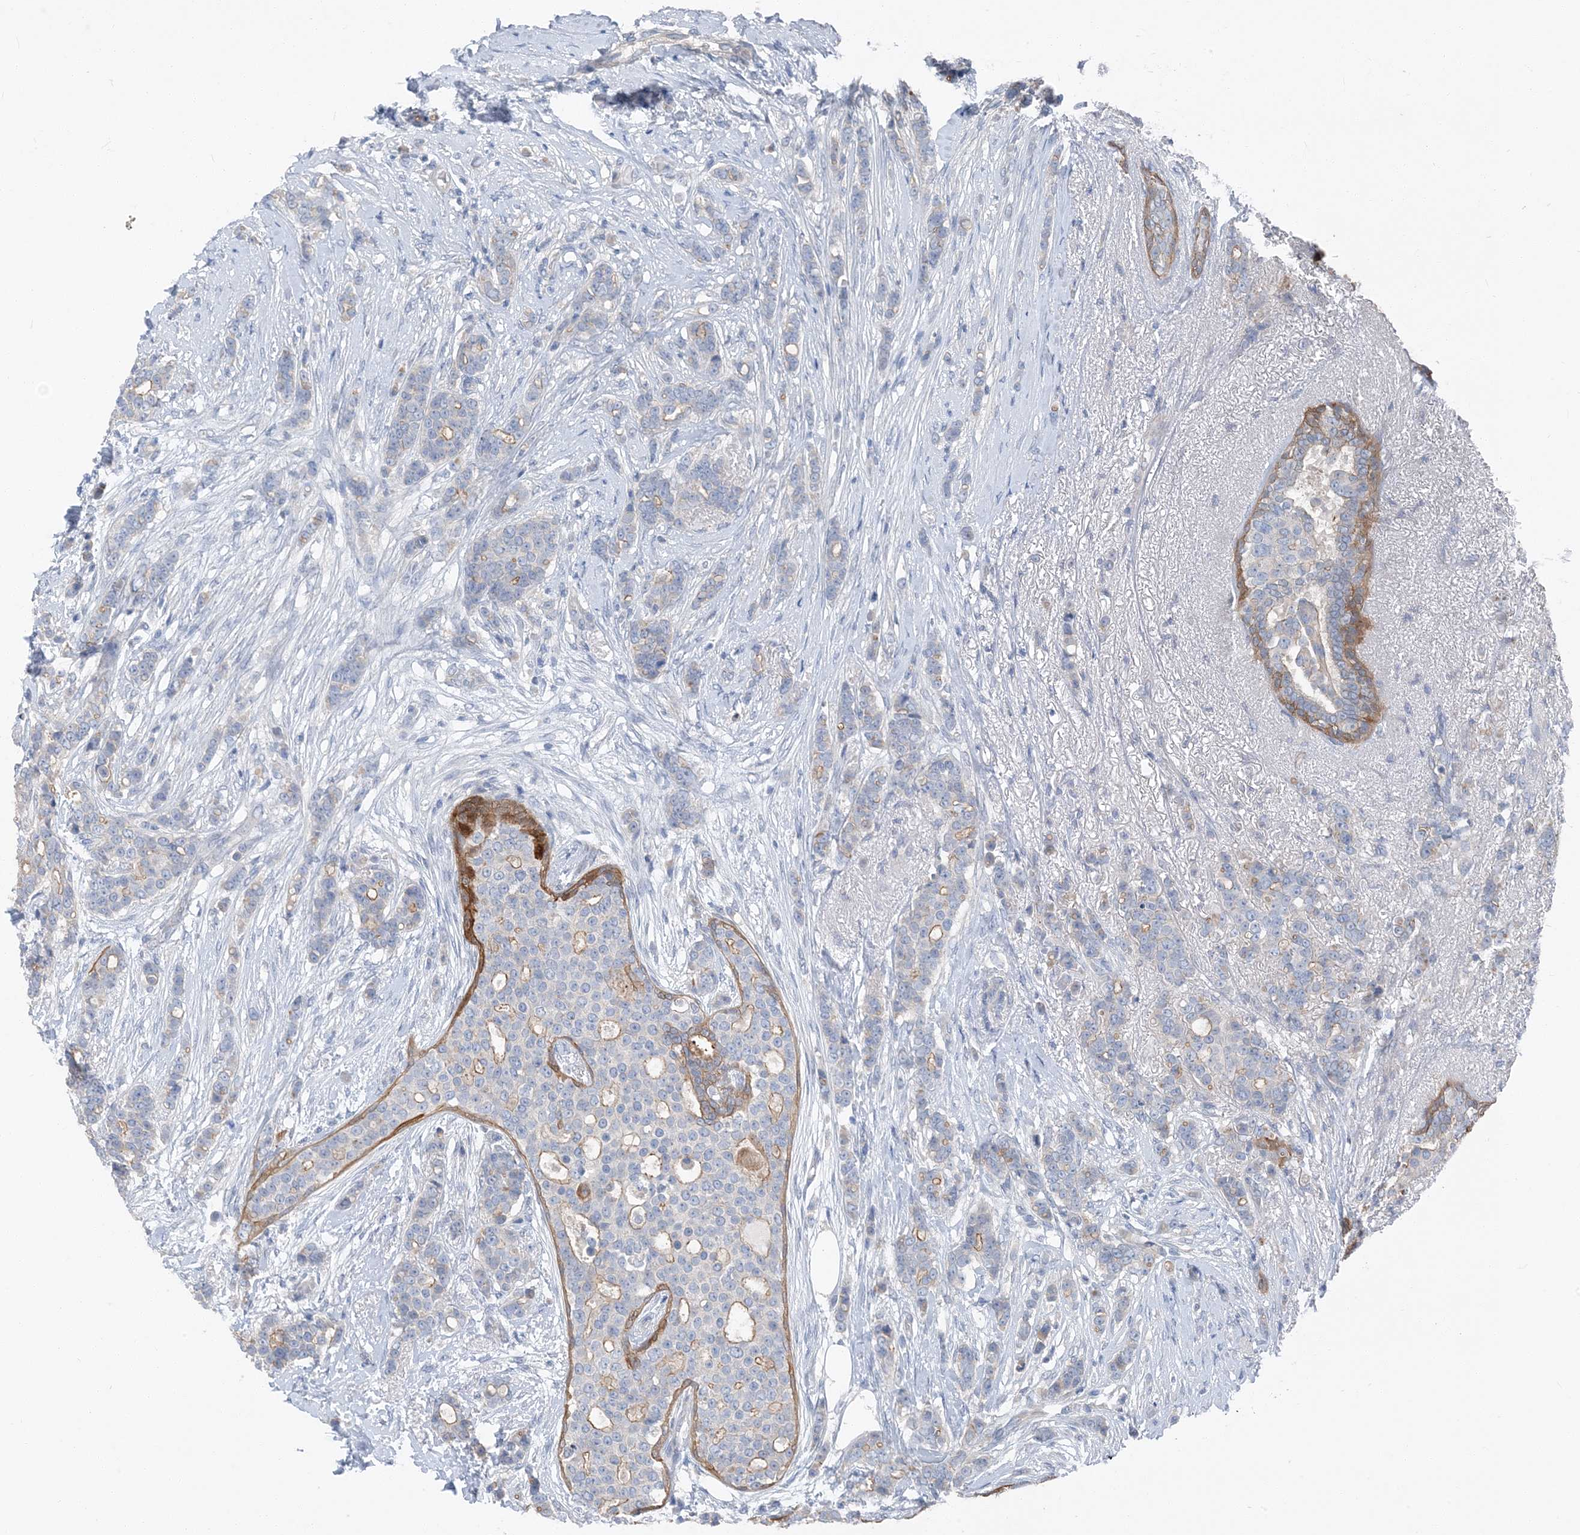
{"staining": {"intensity": "weak", "quantity": "<25%", "location": "cytoplasmic/membranous"}, "tissue": "breast cancer", "cell_type": "Tumor cells", "image_type": "cancer", "snomed": [{"axis": "morphology", "description": "Lobular carcinoma"}, {"axis": "topography", "description": "Breast"}], "caption": "Histopathology image shows no protein expression in tumor cells of breast cancer tissue.", "gene": "NCOA7", "patient": {"sex": "female", "age": 51}}